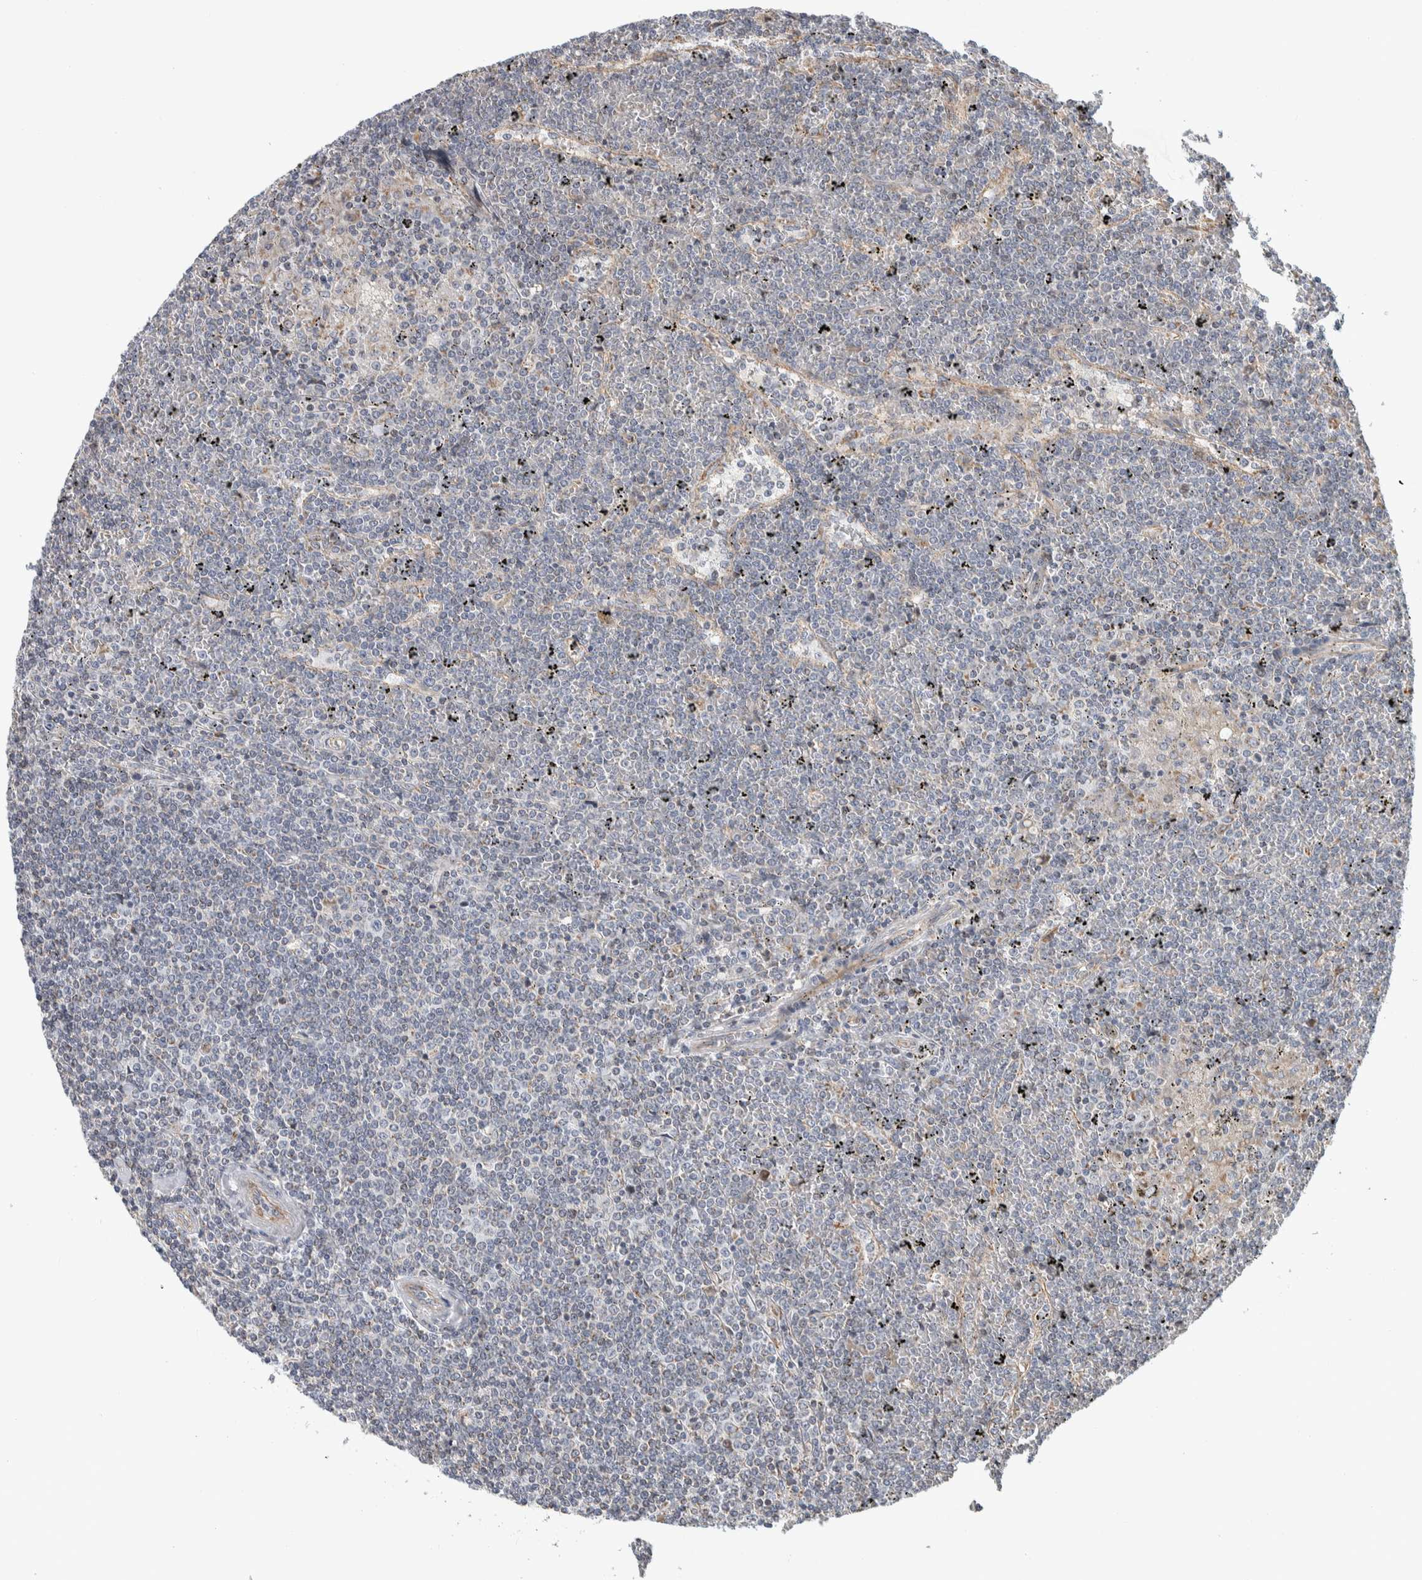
{"staining": {"intensity": "negative", "quantity": "none", "location": "none"}, "tissue": "lymphoma", "cell_type": "Tumor cells", "image_type": "cancer", "snomed": [{"axis": "morphology", "description": "Malignant lymphoma, non-Hodgkin's type, Low grade"}, {"axis": "topography", "description": "Spleen"}], "caption": "DAB immunohistochemical staining of lymphoma exhibits no significant positivity in tumor cells.", "gene": "AFP", "patient": {"sex": "female", "age": 19}}